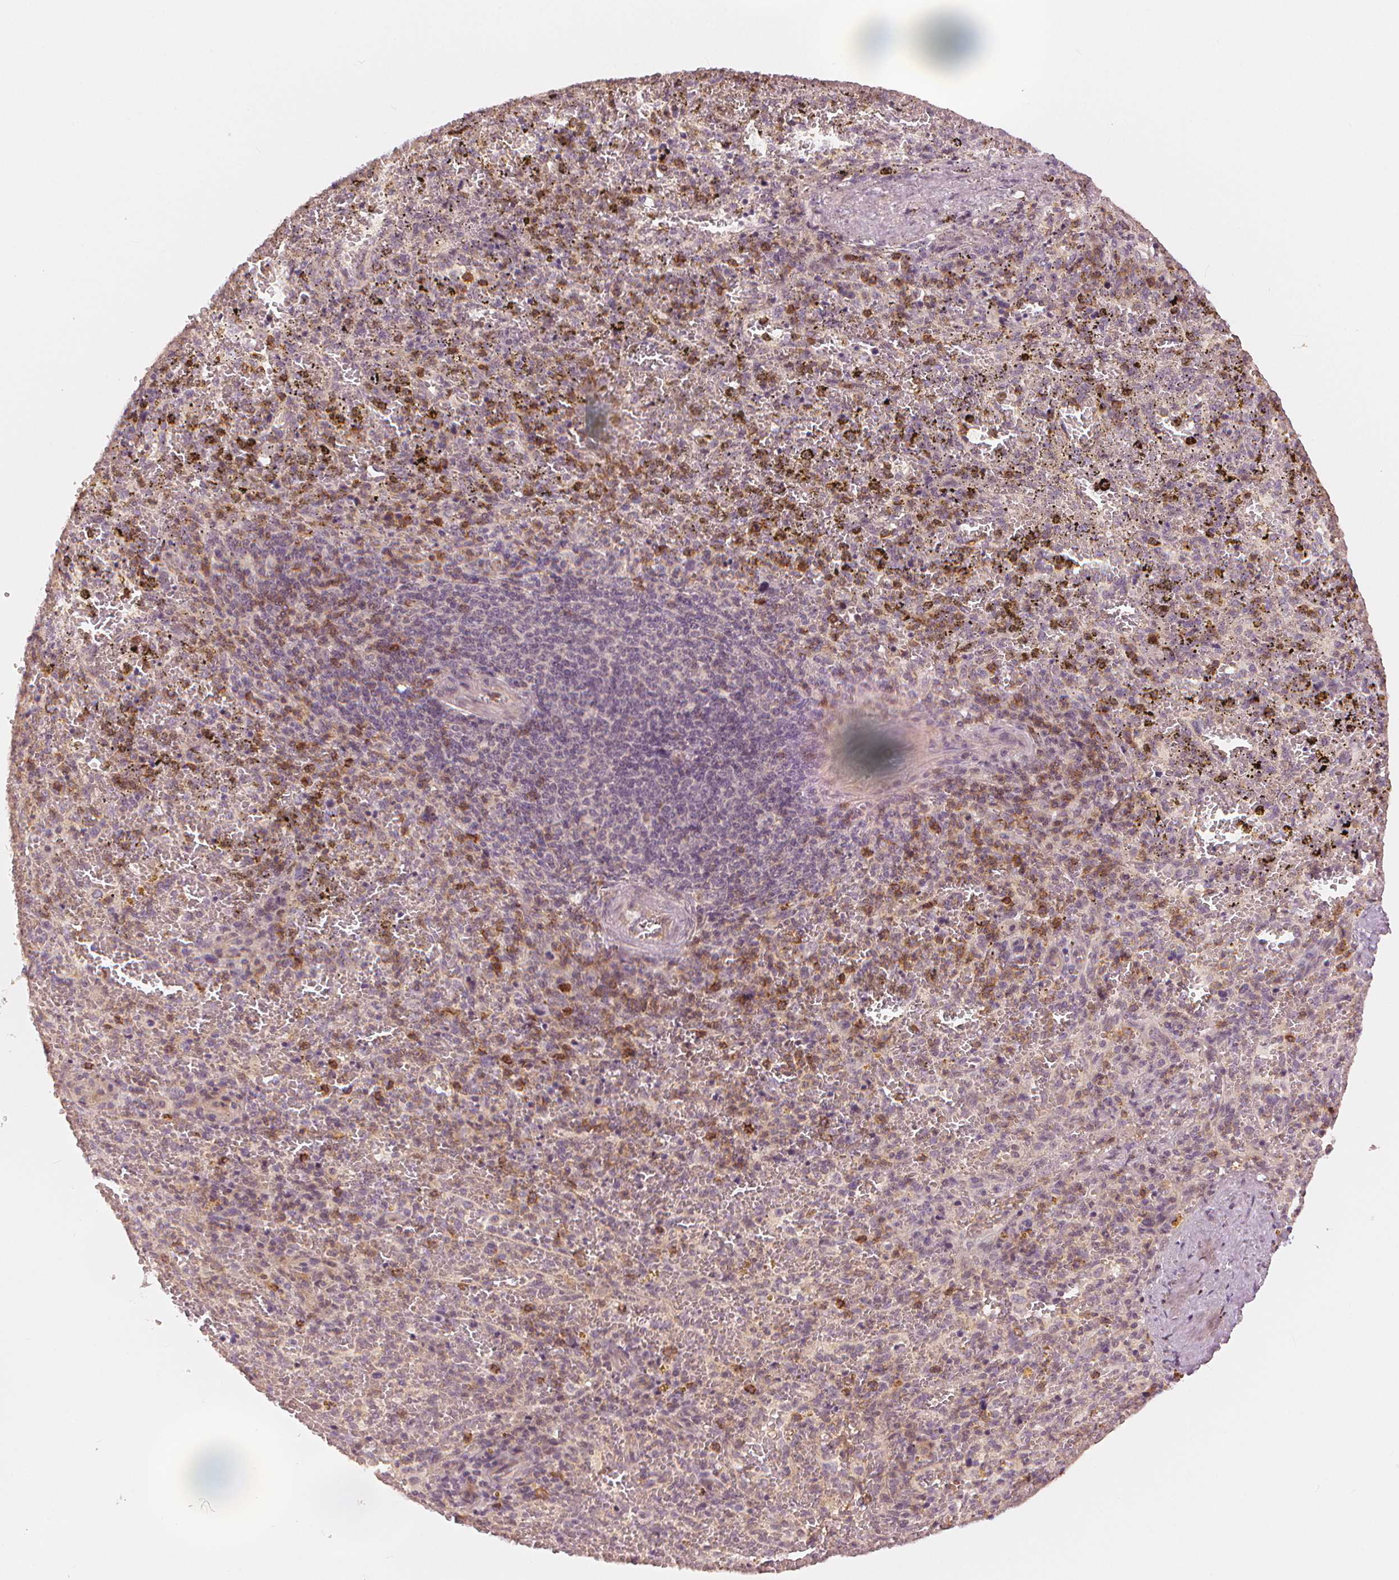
{"staining": {"intensity": "moderate", "quantity": "<25%", "location": "cytoplasmic/membranous"}, "tissue": "spleen", "cell_type": "Cells in red pulp", "image_type": "normal", "snomed": [{"axis": "morphology", "description": "Normal tissue, NOS"}, {"axis": "topography", "description": "Spleen"}], "caption": "This image demonstrates benign spleen stained with immunohistochemistry to label a protein in brown. The cytoplasmic/membranous of cells in red pulp show moderate positivity for the protein. Nuclei are counter-stained blue.", "gene": "SLC34A1", "patient": {"sex": "female", "age": 50}}